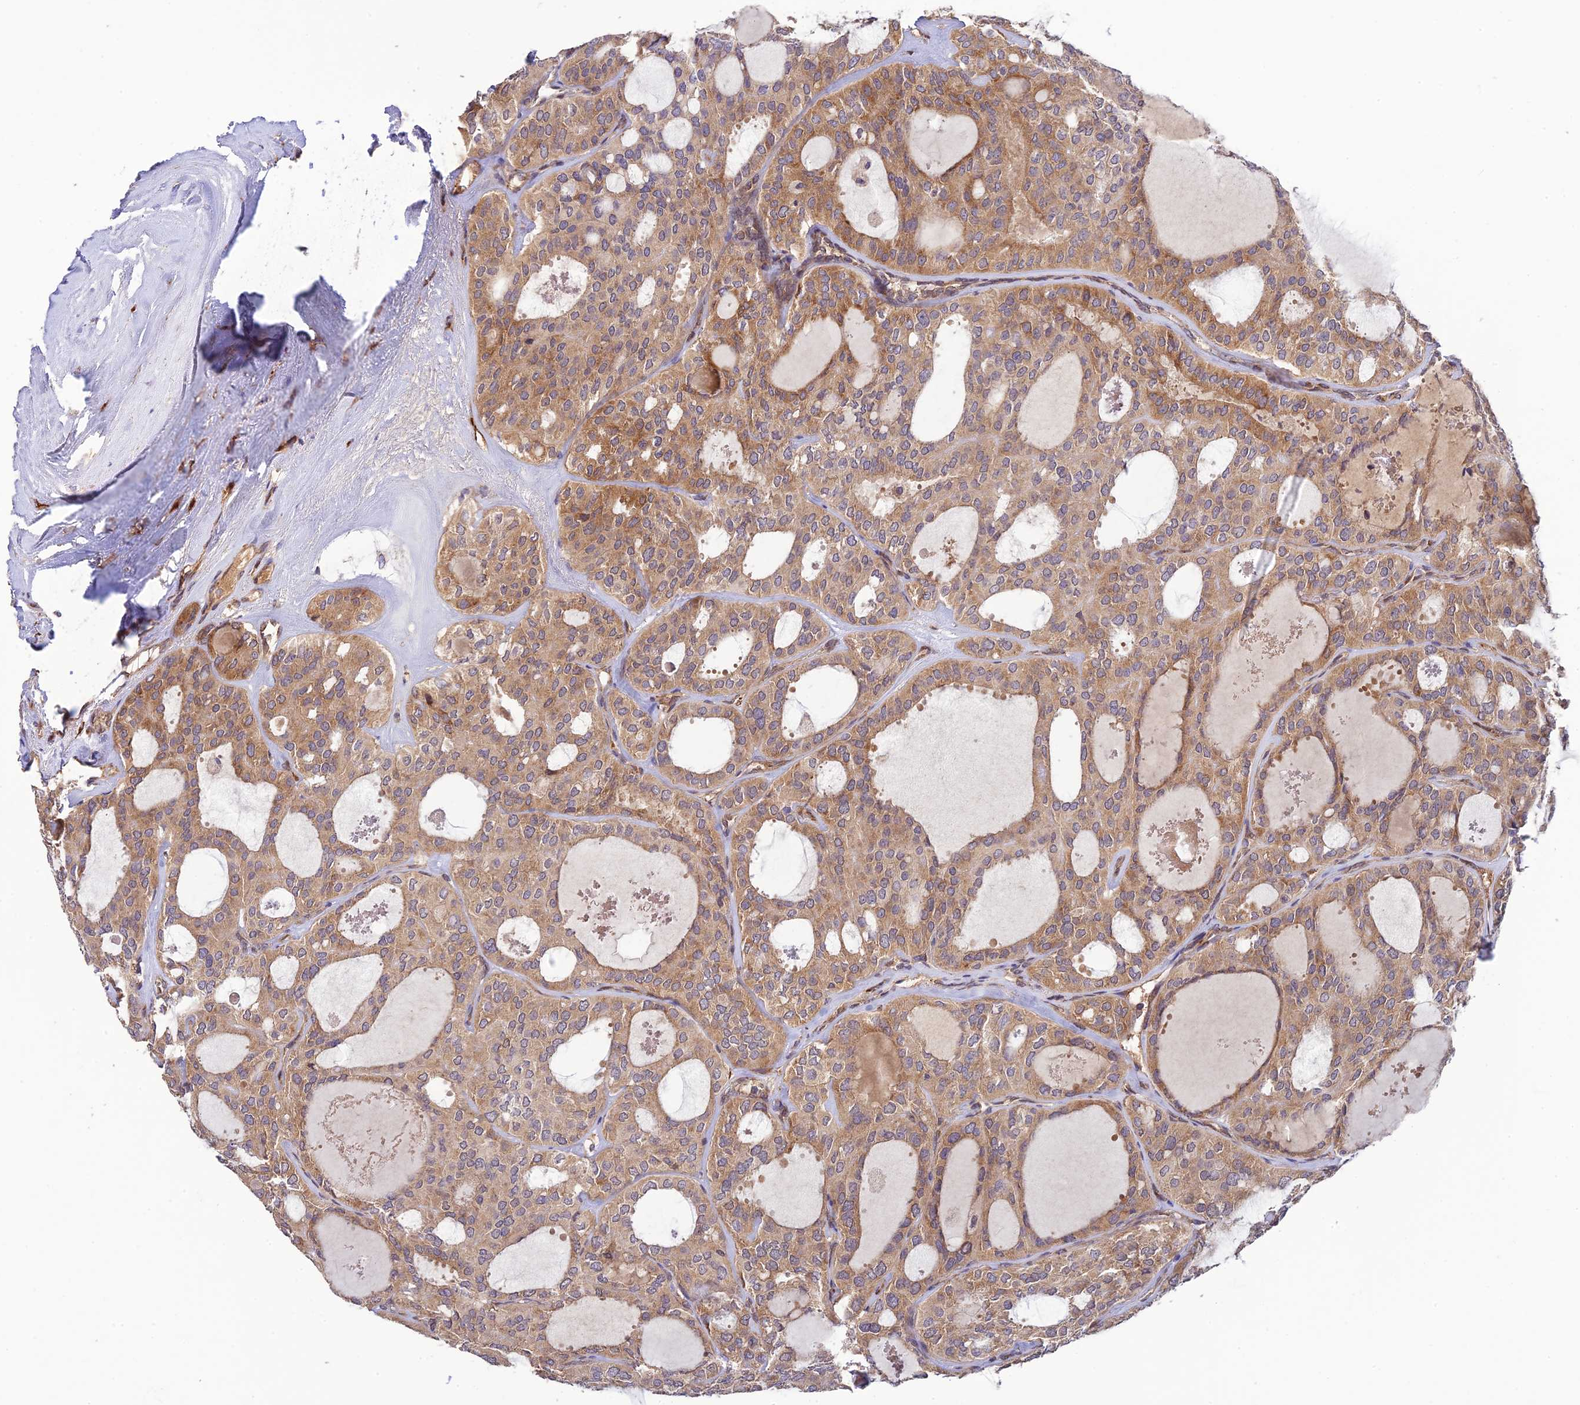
{"staining": {"intensity": "moderate", "quantity": ">75%", "location": "cytoplasmic/membranous"}, "tissue": "thyroid cancer", "cell_type": "Tumor cells", "image_type": "cancer", "snomed": [{"axis": "morphology", "description": "Follicular adenoma carcinoma, NOS"}, {"axis": "topography", "description": "Thyroid gland"}], "caption": "Immunohistochemical staining of human follicular adenoma carcinoma (thyroid) shows medium levels of moderate cytoplasmic/membranous expression in about >75% of tumor cells.", "gene": "P3H3", "patient": {"sex": "male", "age": 75}}